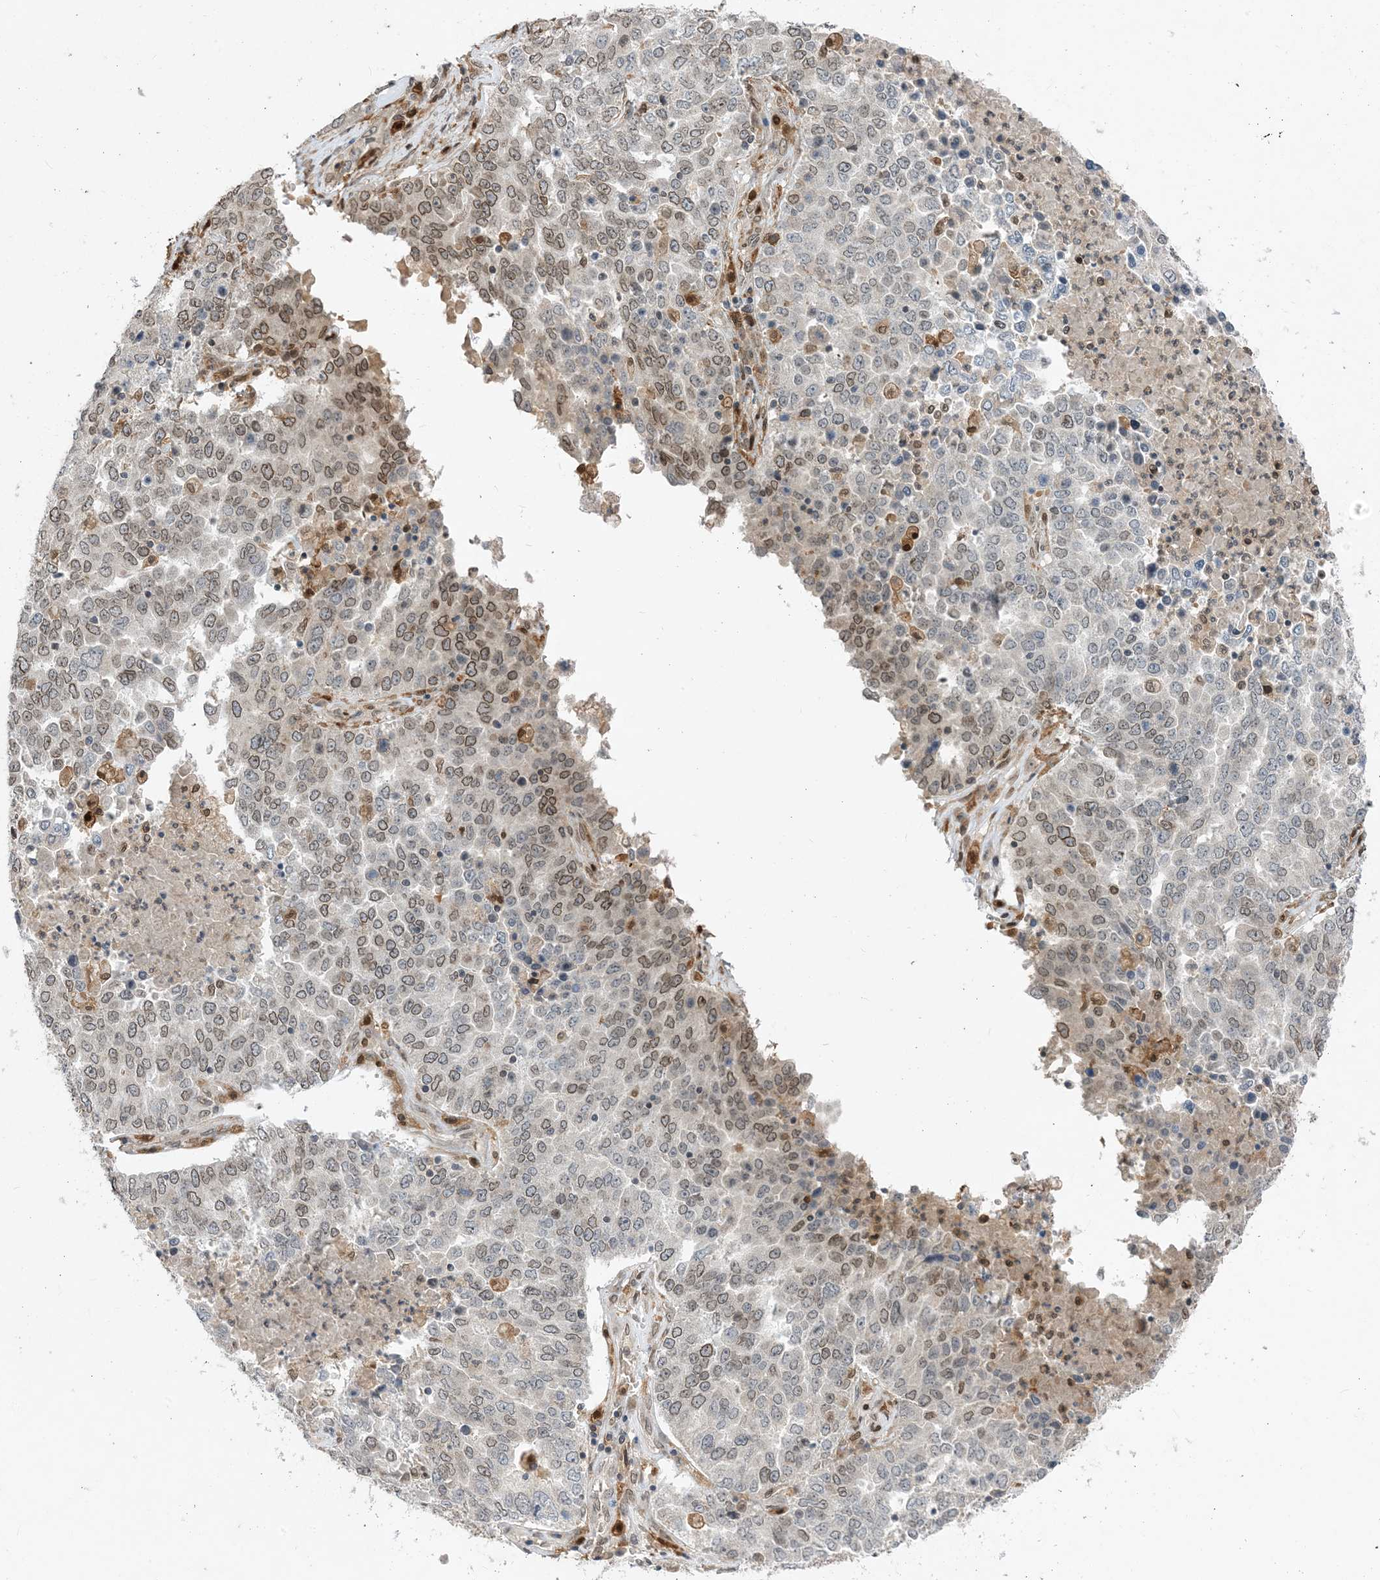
{"staining": {"intensity": "weak", "quantity": "25%-75%", "location": "cytoplasmic/membranous,nuclear"}, "tissue": "ovarian cancer", "cell_type": "Tumor cells", "image_type": "cancer", "snomed": [{"axis": "morphology", "description": "Carcinoma, endometroid"}, {"axis": "topography", "description": "Ovary"}], "caption": "Immunohistochemistry (IHC) of ovarian cancer (endometroid carcinoma) shows low levels of weak cytoplasmic/membranous and nuclear positivity in approximately 25%-75% of tumor cells.", "gene": "NAGK", "patient": {"sex": "female", "age": 62}}